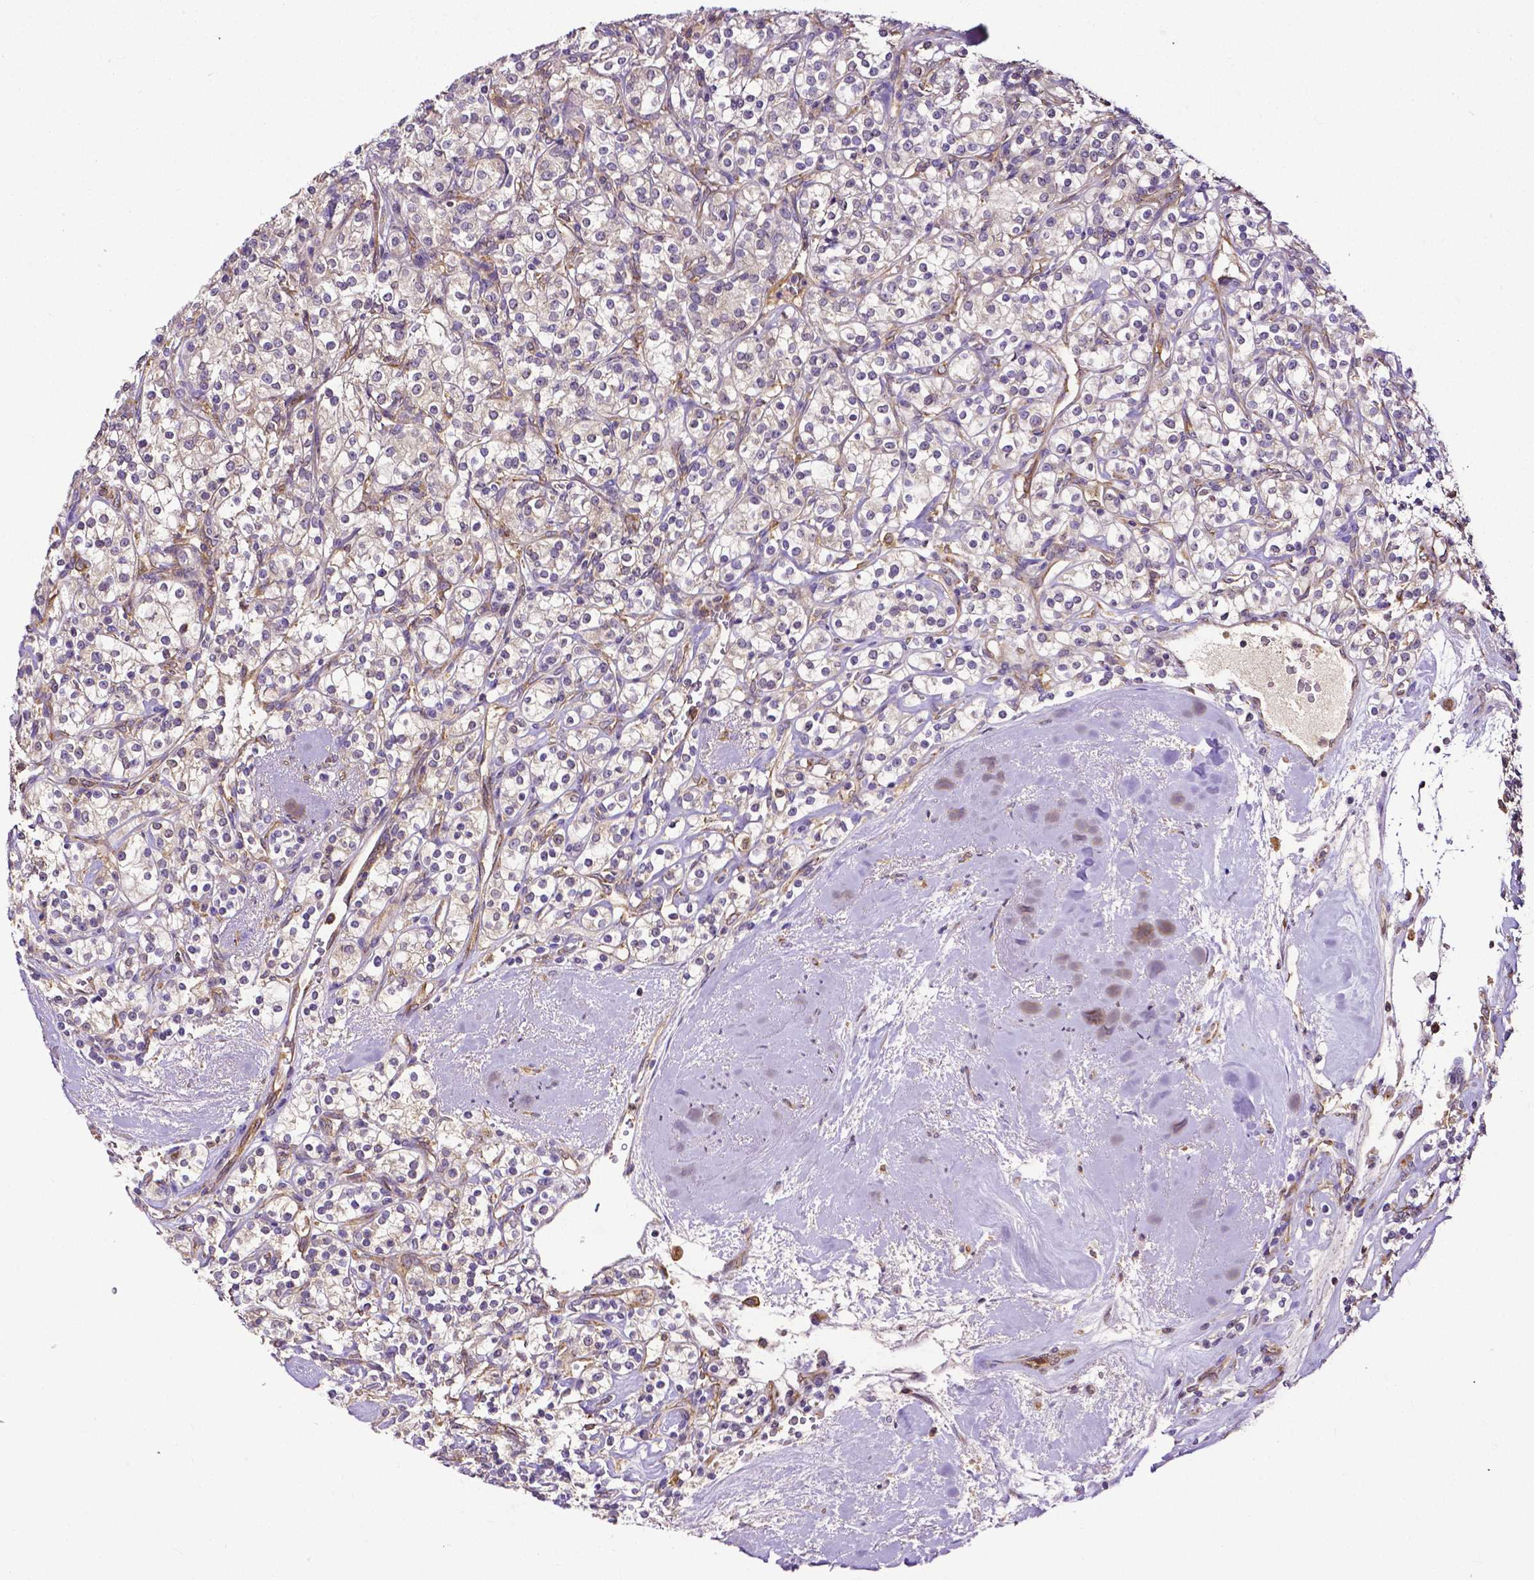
{"staining": {"intensity": "weak", "quantity": "<25%", "location": "cytoplasmic/membranous"}, "tissue": "renal cancer", "cell_type": "Tumor cells", "image_type": "cancer", "snomed": [{"axis": "morphology", "description": "Adenocarcinoma, NOS"}, {"axis": "topography", "description": "Kidney"}], "caption": "DAB immunohistochemical staining of renal cancer demonstrates no significant expression in tumor cells.", "gene": "DICER1", "patient": {"sex": "male", "age": 77}}